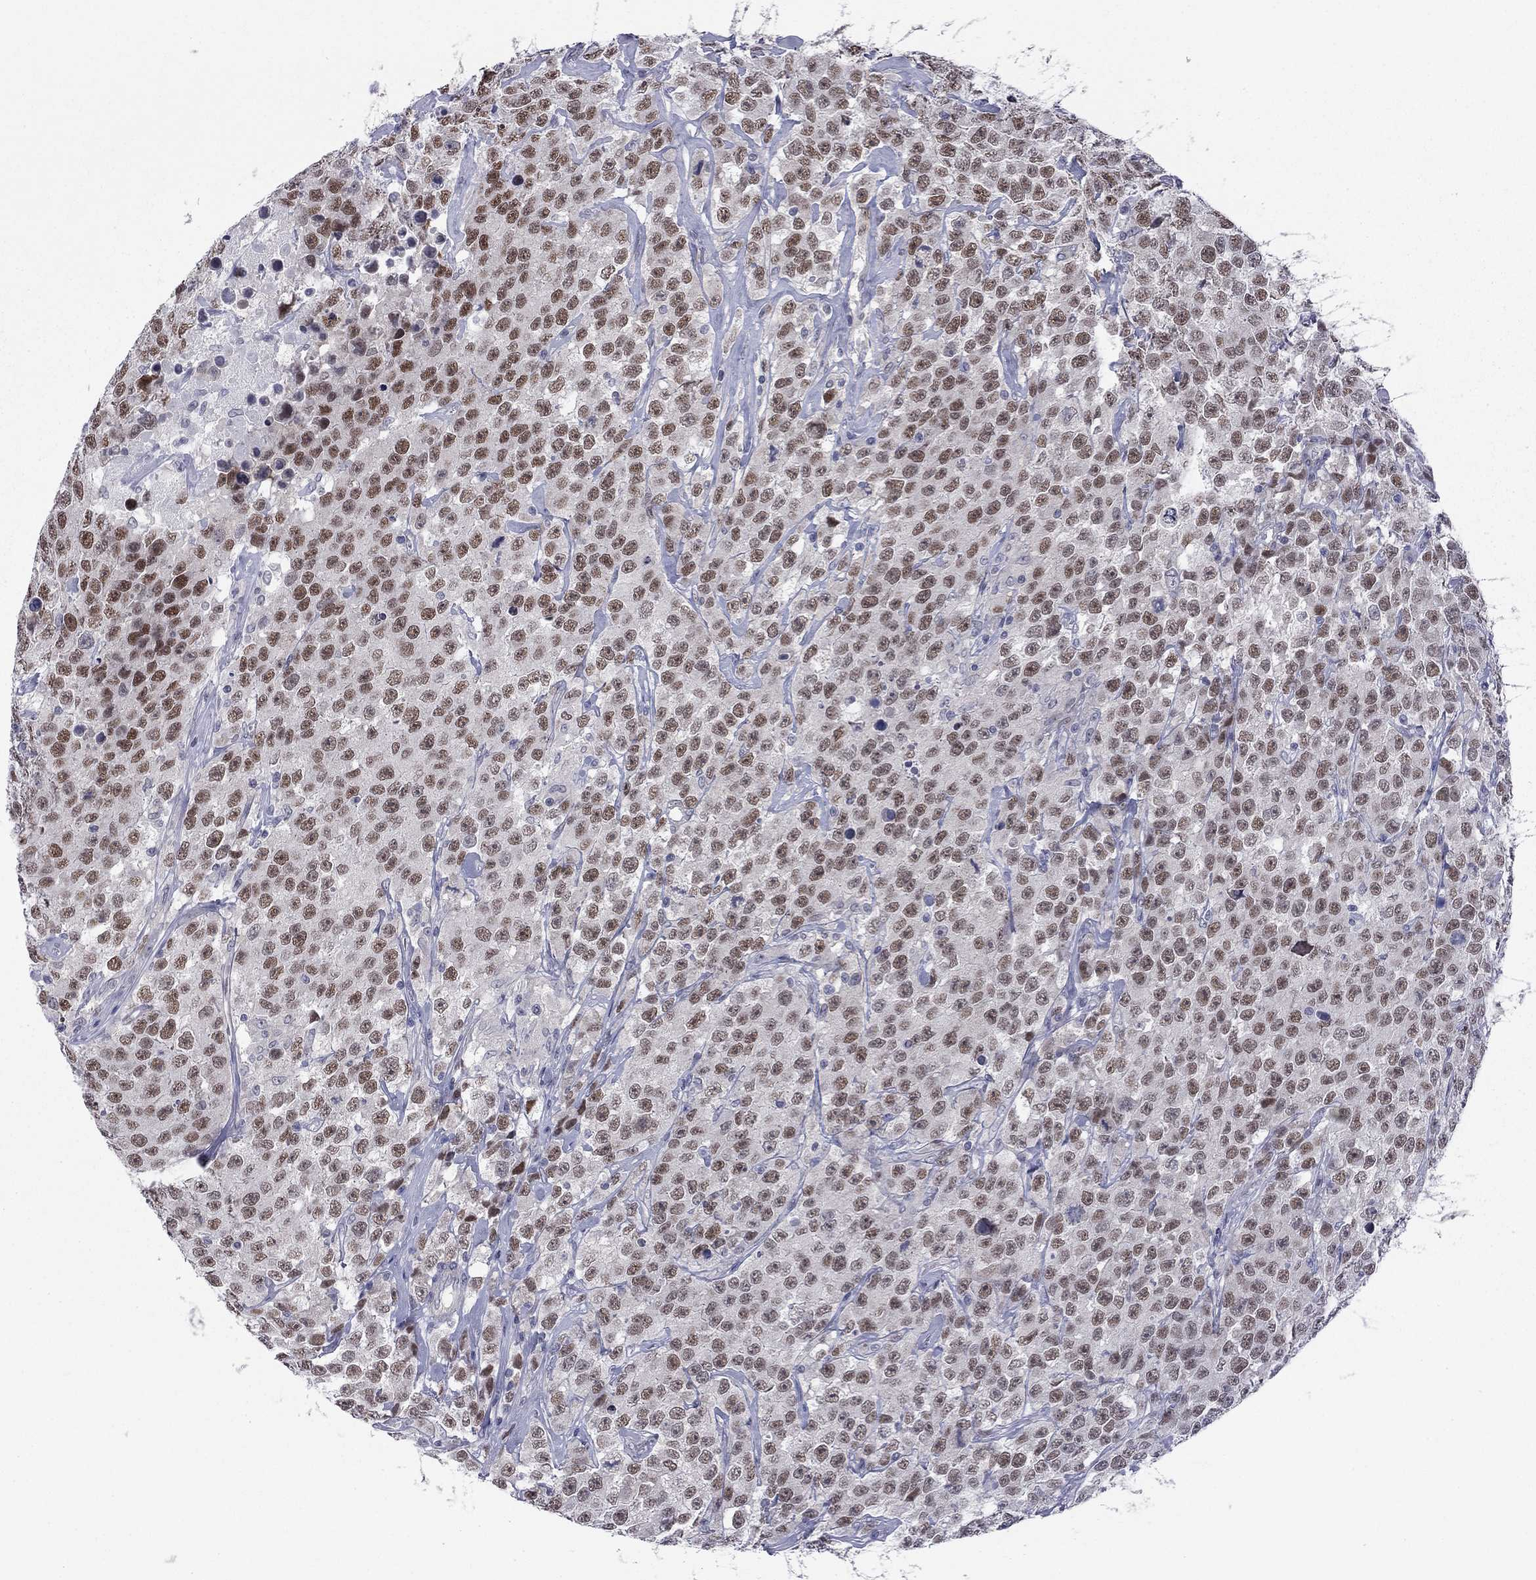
{"staining": {"intensity": "moderate", "quantity": ">75%", "location": "nuclear"}, "tissue": "testis cancer", "cell_type": "Tumor cells", "image_type": "cancer", "snomed": [{"axis": "morphology", "description": "Seminoma, NOS"}, {"axis": "topography", "description": "Testis"}], "caption": "A high-resolution micrograph shows IHC staining of testis cancer, which shows moderate nuclear staining in approximately >75% of tumor cells. Using DAB (3,3'-diaminobenzidine) (brown) and hematoxylin (blue) stains, captured at high magnification using brightfield microscopy.", "gene": "POU5F2", "patient": {"sex": "male", "age": 59}}